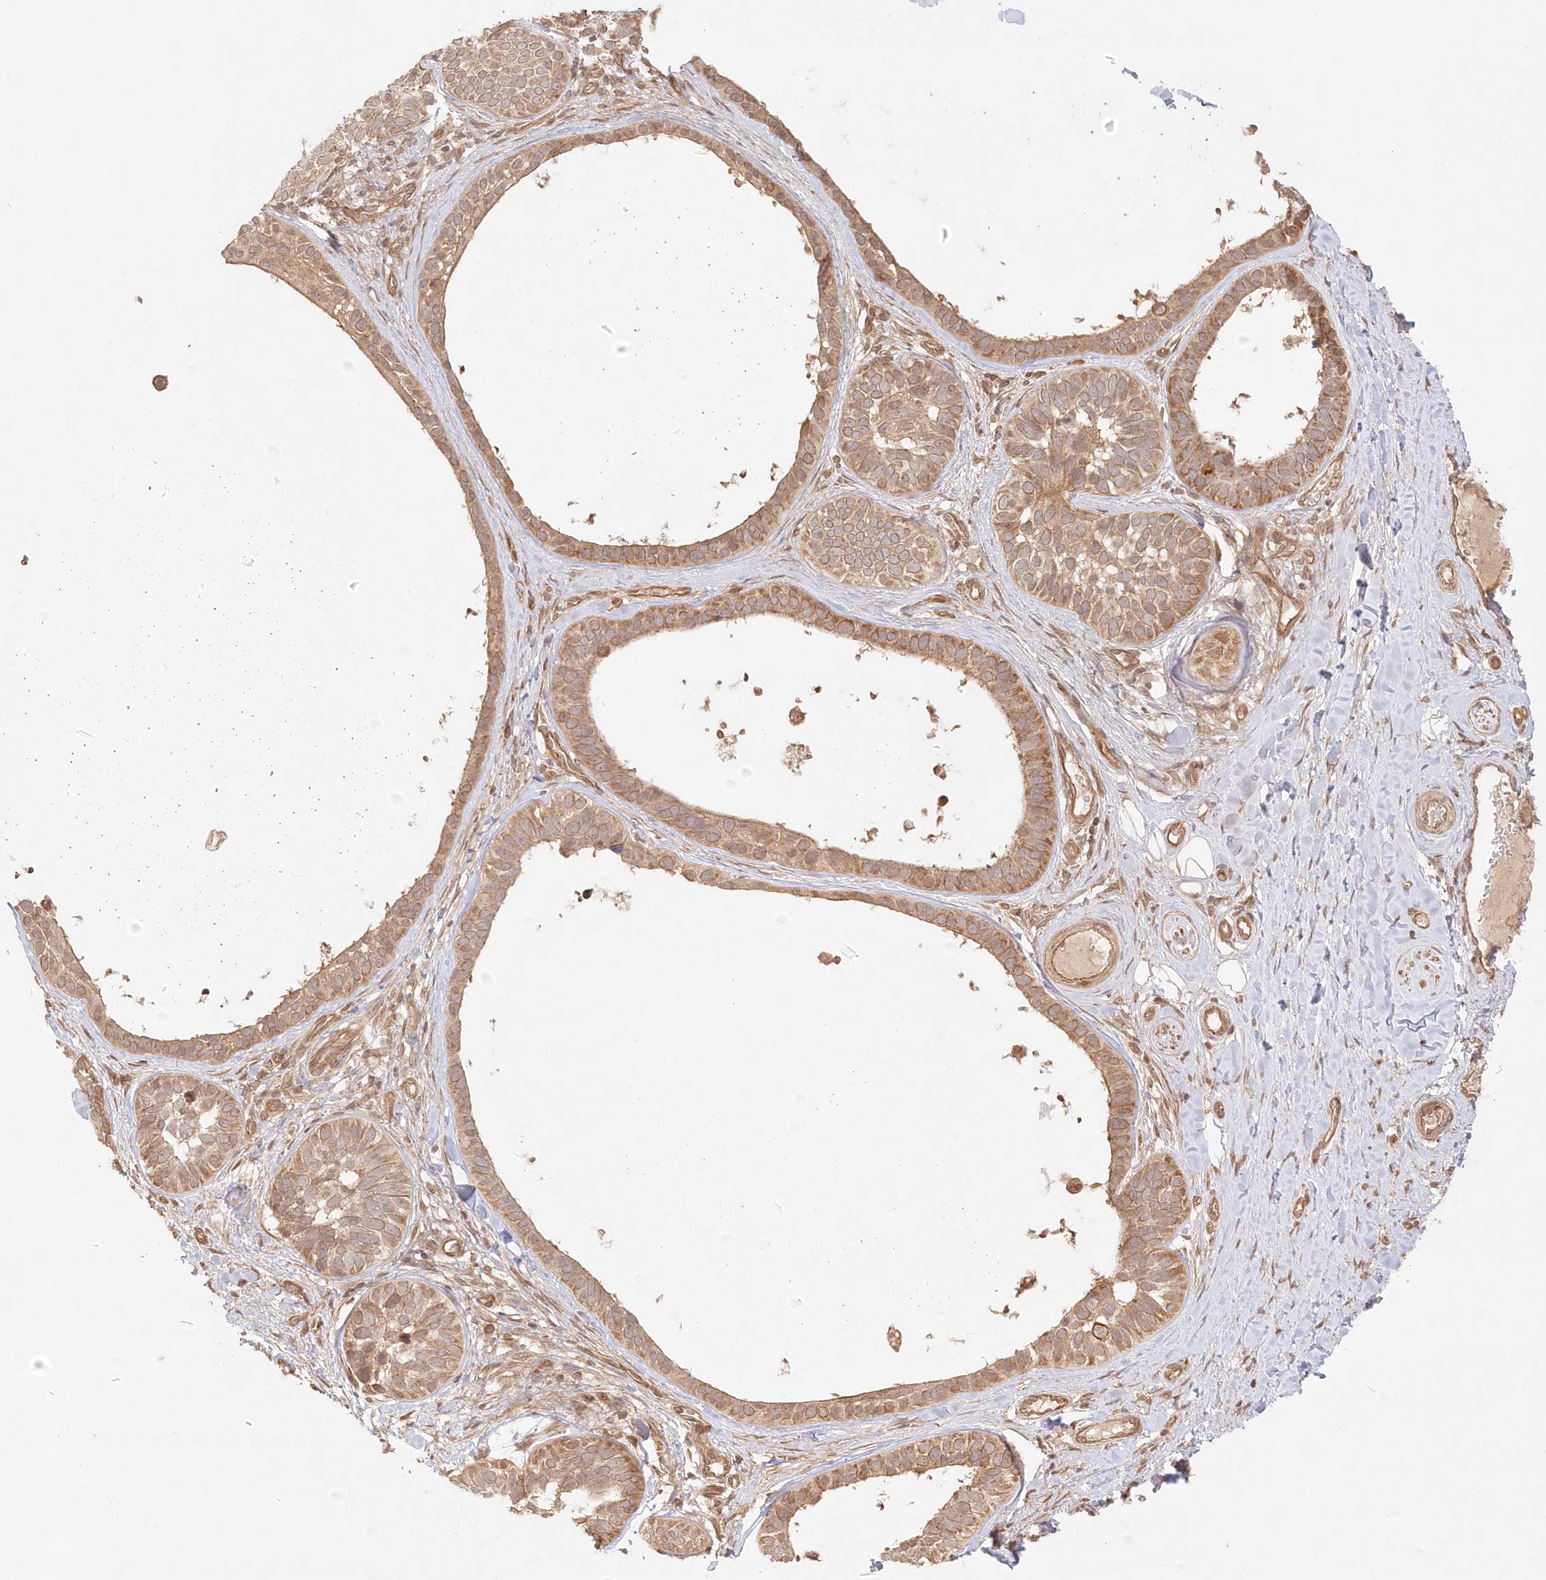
{"staining": {"intensity": "moderate", "quantity": ">75%", "location": "cytoplasmic/membranous"}, "tissue": "skin cancer", "cell_type": "Tumor cells", "image_type": "cancer", "snomed": [{"axis": "morphology", "description": "Basal cell carcinoma"}, {"axis": "topography", "description": "Skin"}], "caption": "A medium amount of moderate cytoplasmic/membranous expression is seen in approximately >75% of tumor cells in skin basal cell carcinoma tissue.", "gene": "KIAA0232", "patient": {"sex": "male", "age": 62}}